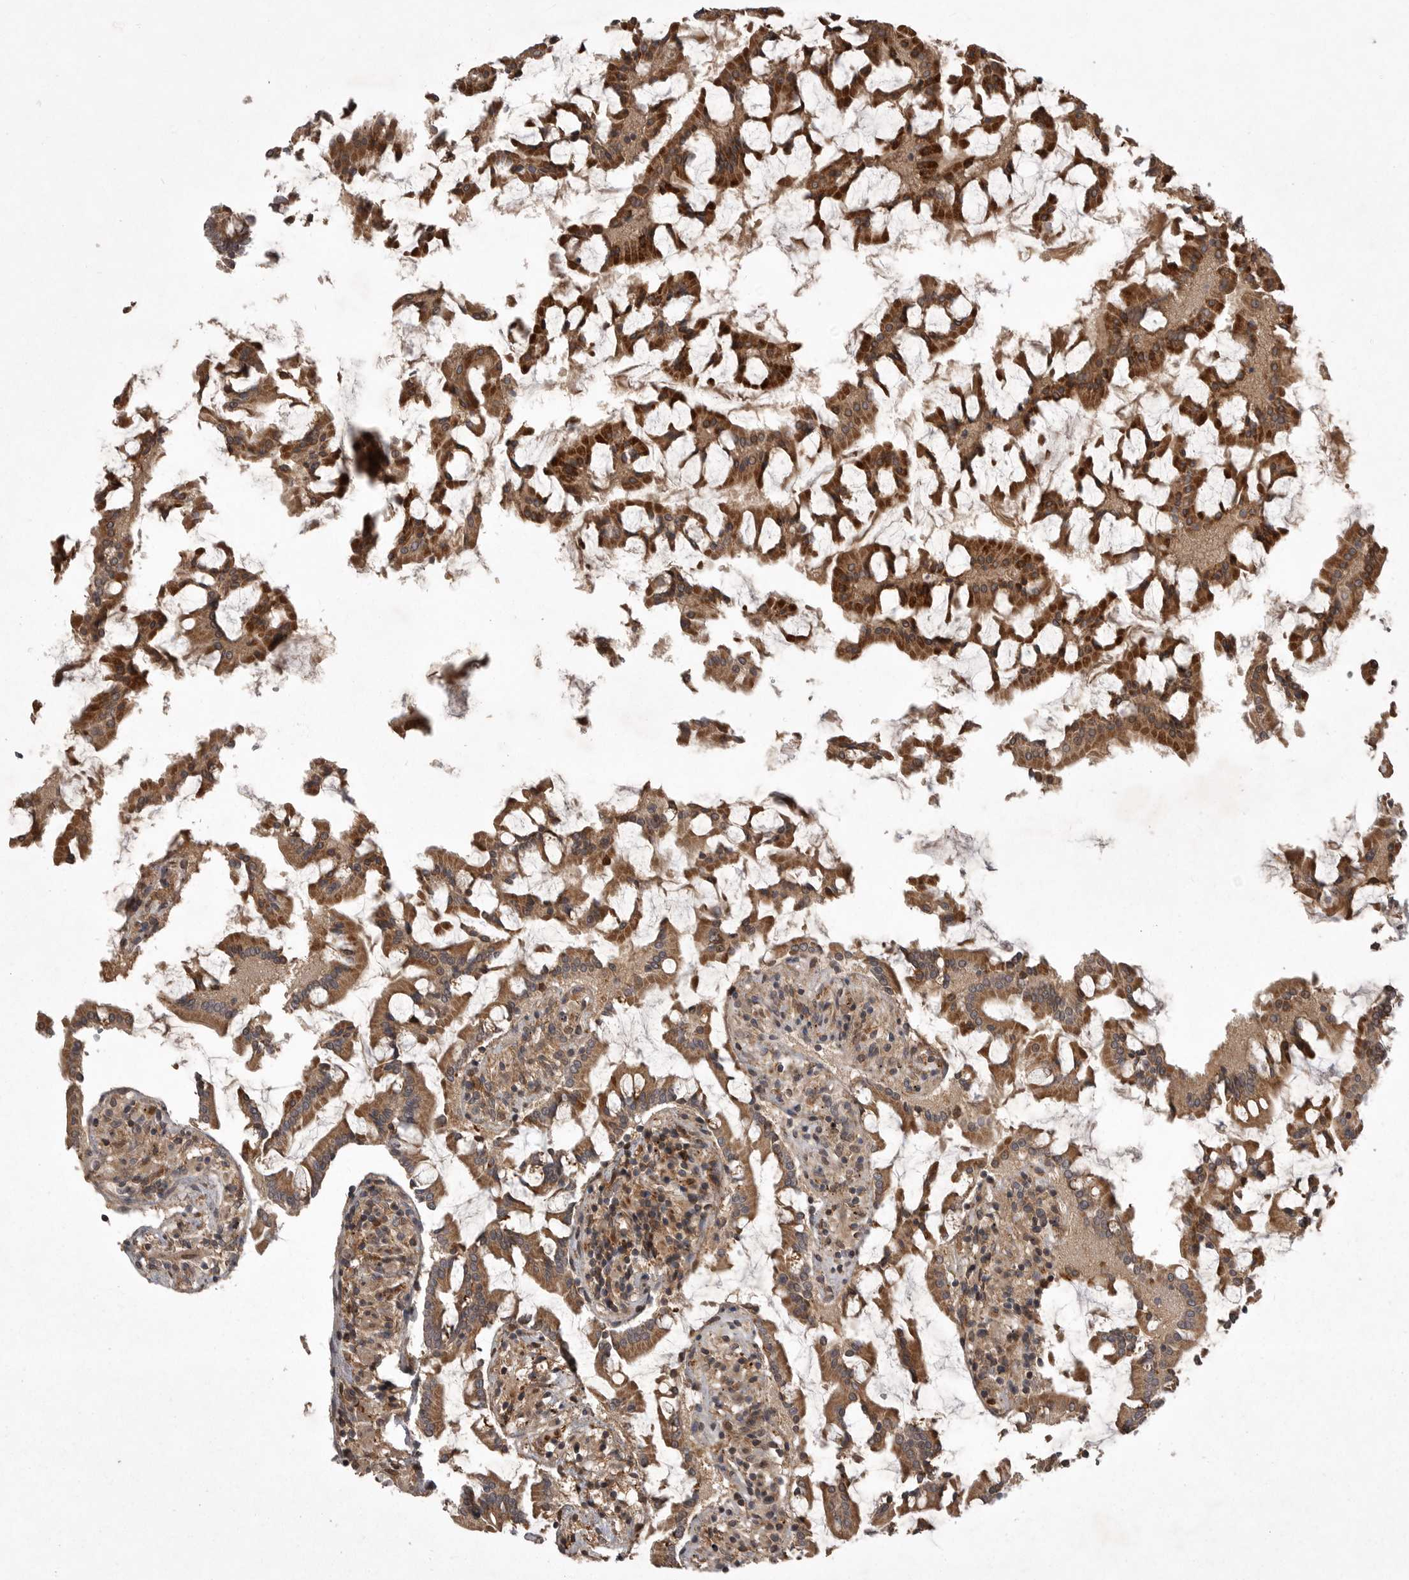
{"staining": {"intensity": "moderate", "quantity": ">75%", "location": "cytoplasmic/membranous"}, "tissue": "small intestine", "cell_type": "Glandular cells", "image_type": "normal", "snomed": [{"axis": "morphology", "description": "Normal tissue, NOS"}, {"axis": "topography", "description": "Small intestine"}], "caption": "Immunohistochemical staining of unremarkable small intestine demonstrates medium levels of moderate cytoplasmic/membranous positivity in about >75% of glandular cells. The protein of interest is shown in brown color, while the nuclei are stained blue.", "gene": "GPR31", "patient": {"sex": "male", "age": 41}}